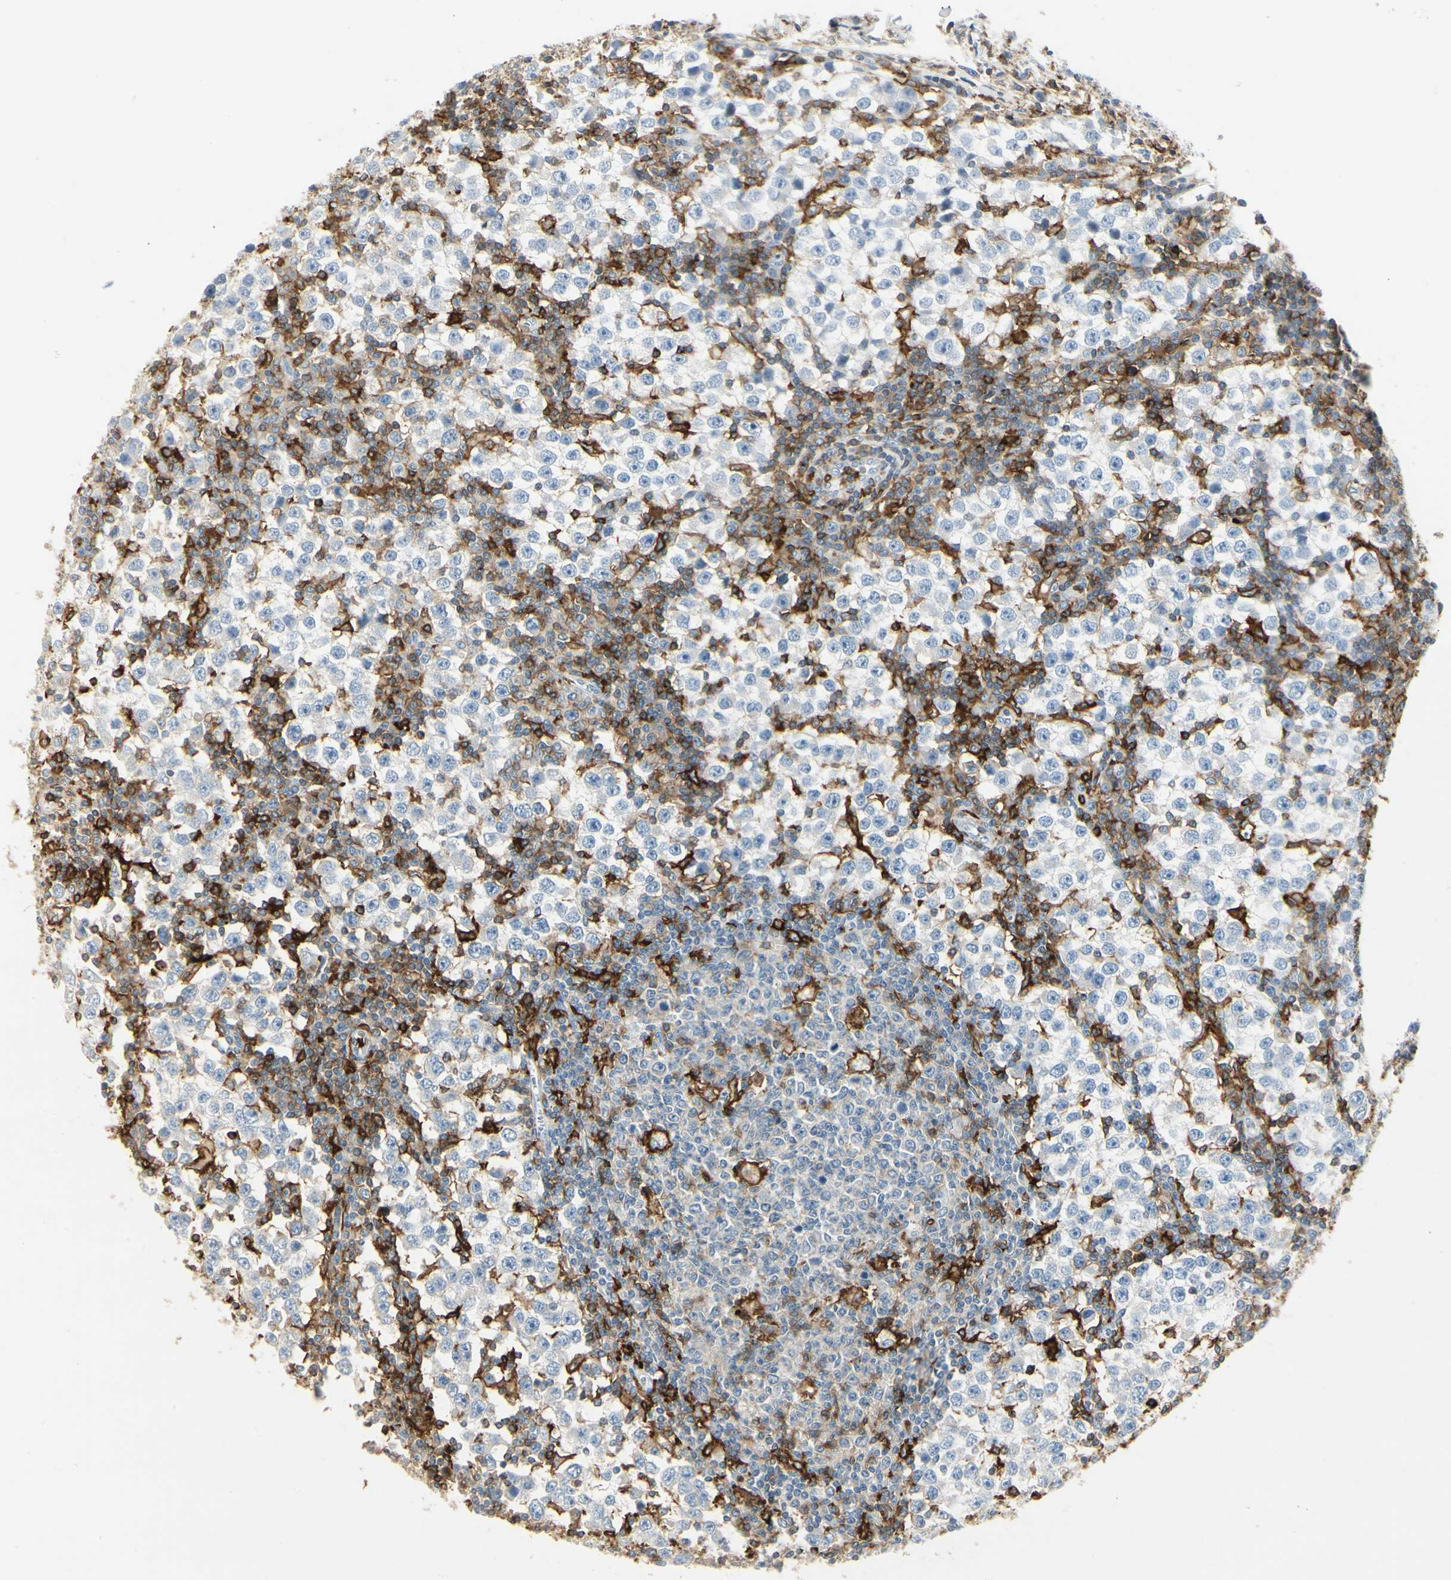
{"staining": {"intensity": "negative", "quantity": "none", "location": "none"}, "tissue": "testis cancer", "cell_type": "Tumor cells", "image_type": "cancer", "snomed": [{"axis": "morphology", "description": "Seminoma, NOS"}, {"axis": "topography", "description": "Testis"}], "caption": "A high-resolution image shows immunohistochemistry staining of testis cancer (seminoma), which reveals no significant staining in tumor cells.", "gene": "ITGB2", "patient": {"sex": "male", "age": 65}}